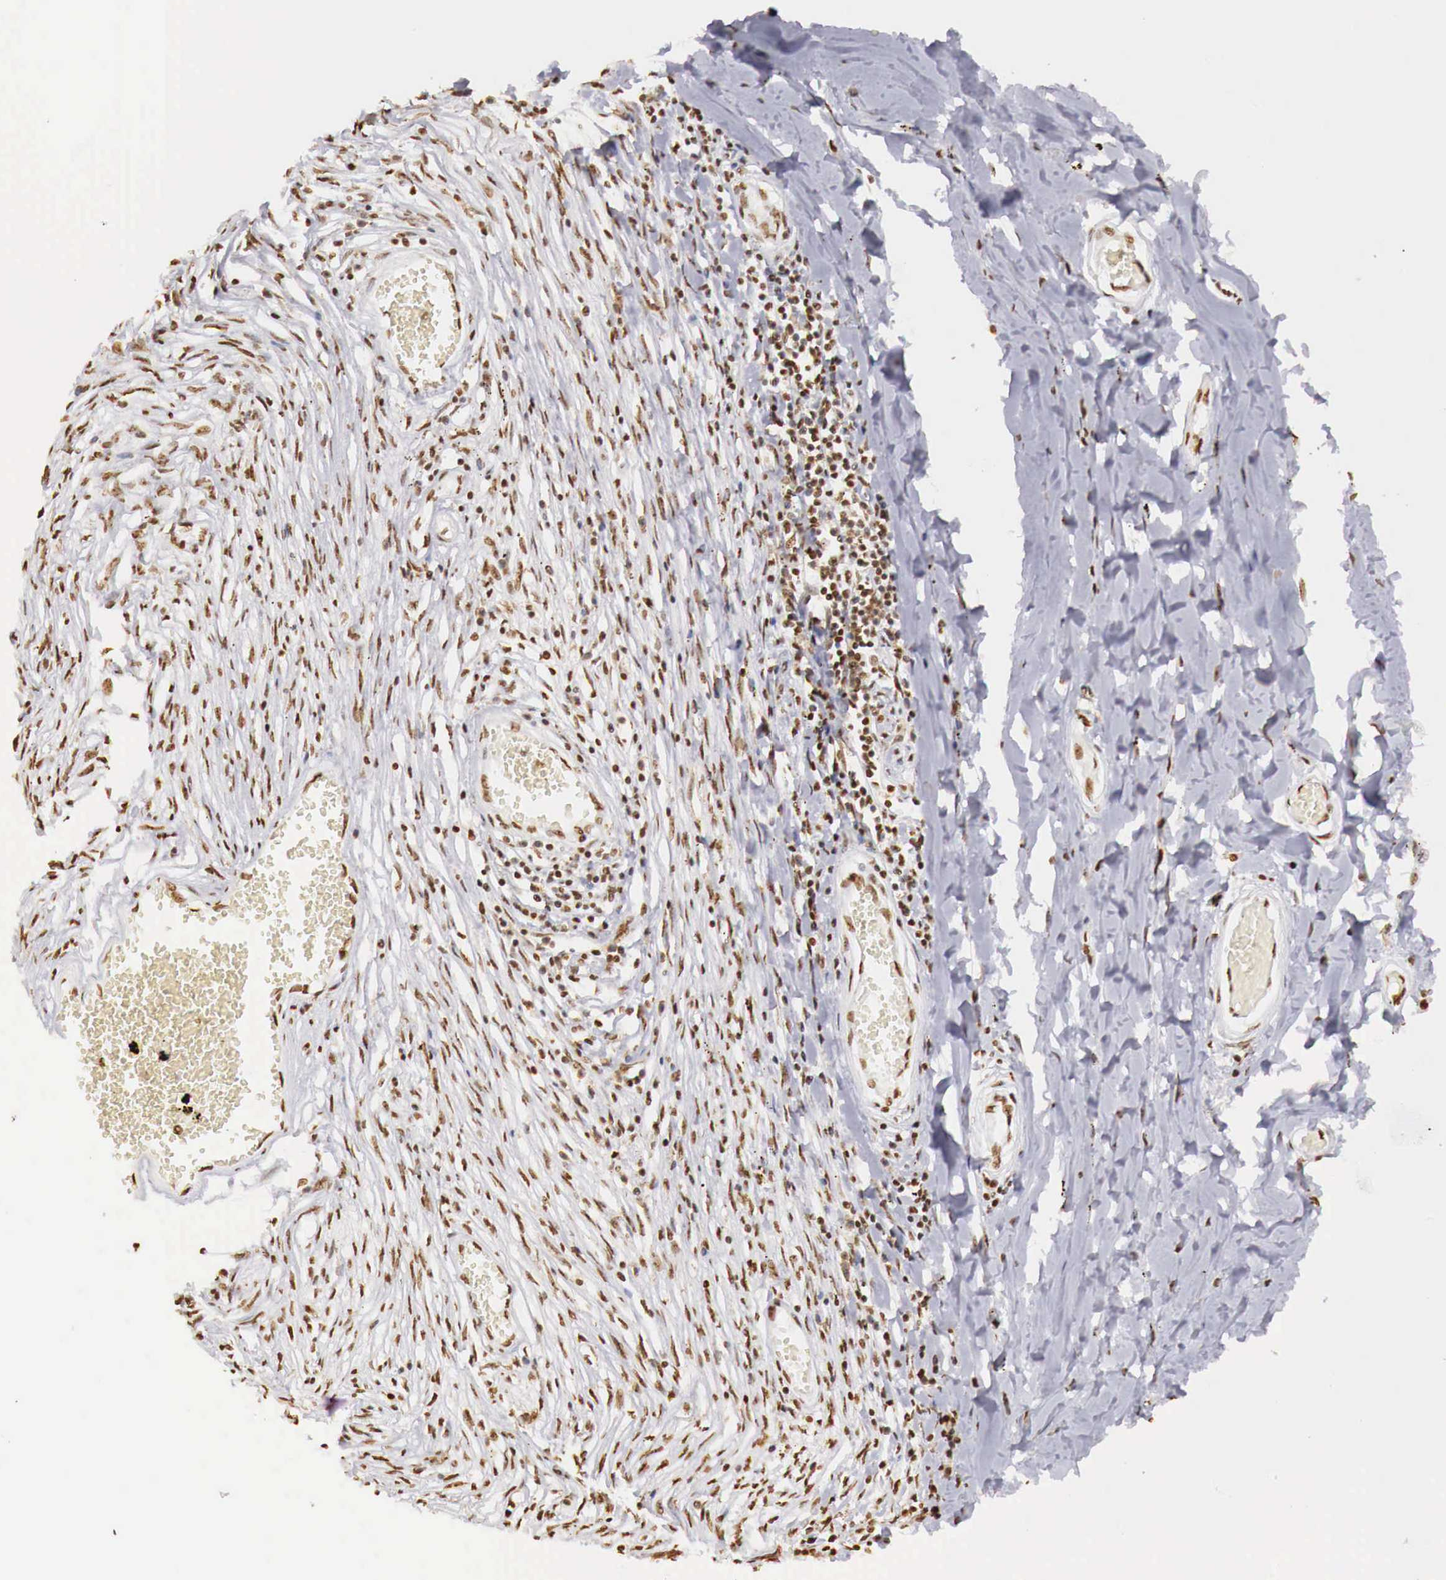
{"staining": {"intensity": "moderate", "quantity": ">75%", "location": "nuclear"}, "tissue": "adipose tissue", "cell_type": "Adipocytes", "image_type": "normal", "snomed": [{"axis": "morphology", "description": "Normal tissue, NOS"}, {"axis": "morphology", "description": "Sarcoma, NOS"}, {"axis": "topography", "description": "Skin"}, {"axis": "topography", "description": "Soft tissue"}], "caption": "Protein analysis of benign adipose tissue reveals moderate nuclear staining in about >75% of adipocytes.", "gene": "DKC1", "patient": {"sex": "female", "age": 51}}